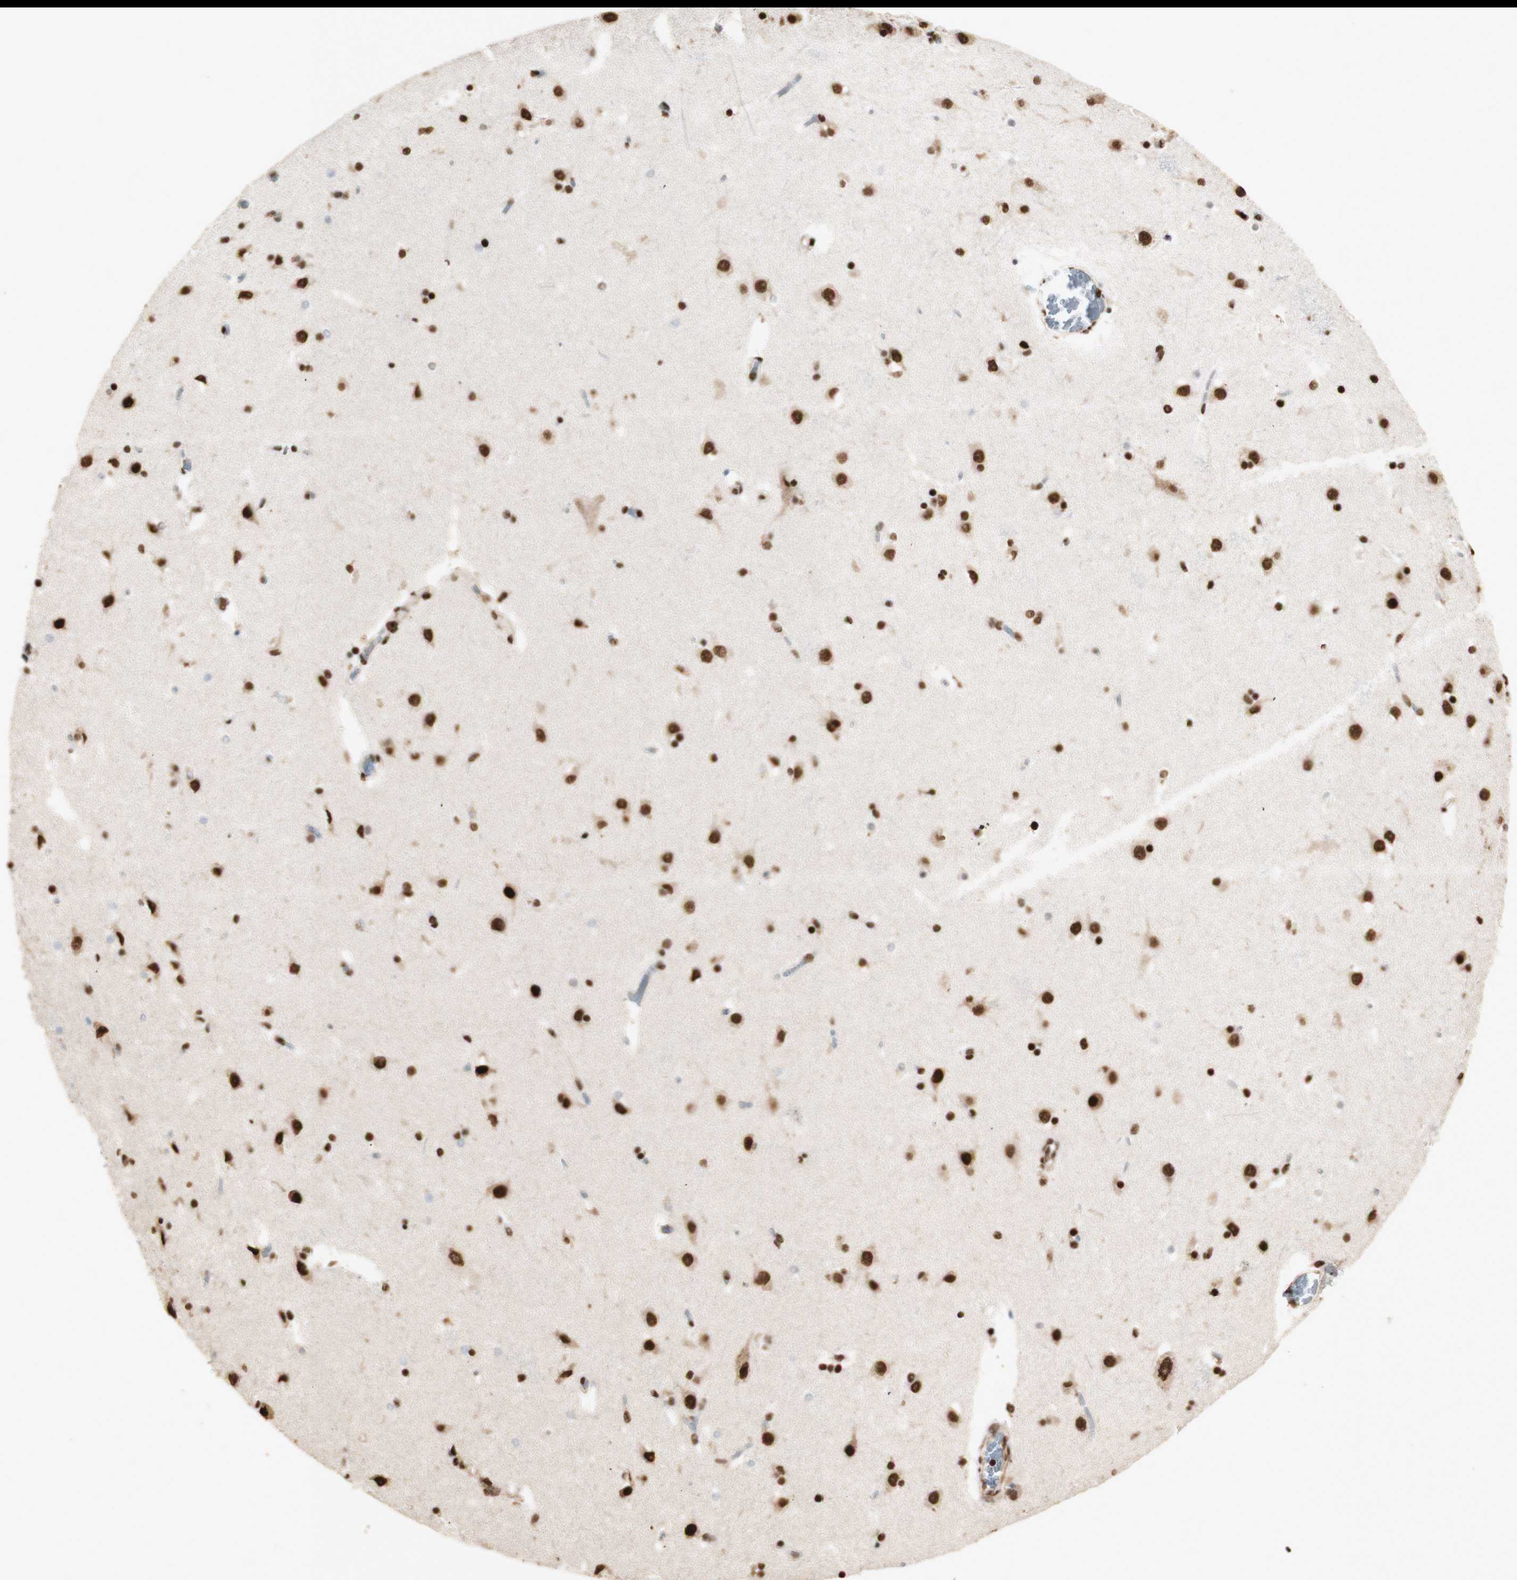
{"staining": {"intensity": "strong", "quantity": ">75%", "location": "nuclear"}, "tissue": "caudate", "cell_type": "Glial cells", "image_type": "normal", "snomed": [{"axis": "morphology", "description": "Normal tissue, NOS"}, {"axis": "topography", "description": "Lateral ventricle wall"}], "caption": "Caudate stained with DAB immunohistochemistry reveals high levels of strong nuclear expression in about >75% of glial cells.", "gene": "HNRNPA2B1", "patient": {"sex": "male", "age": 45}}